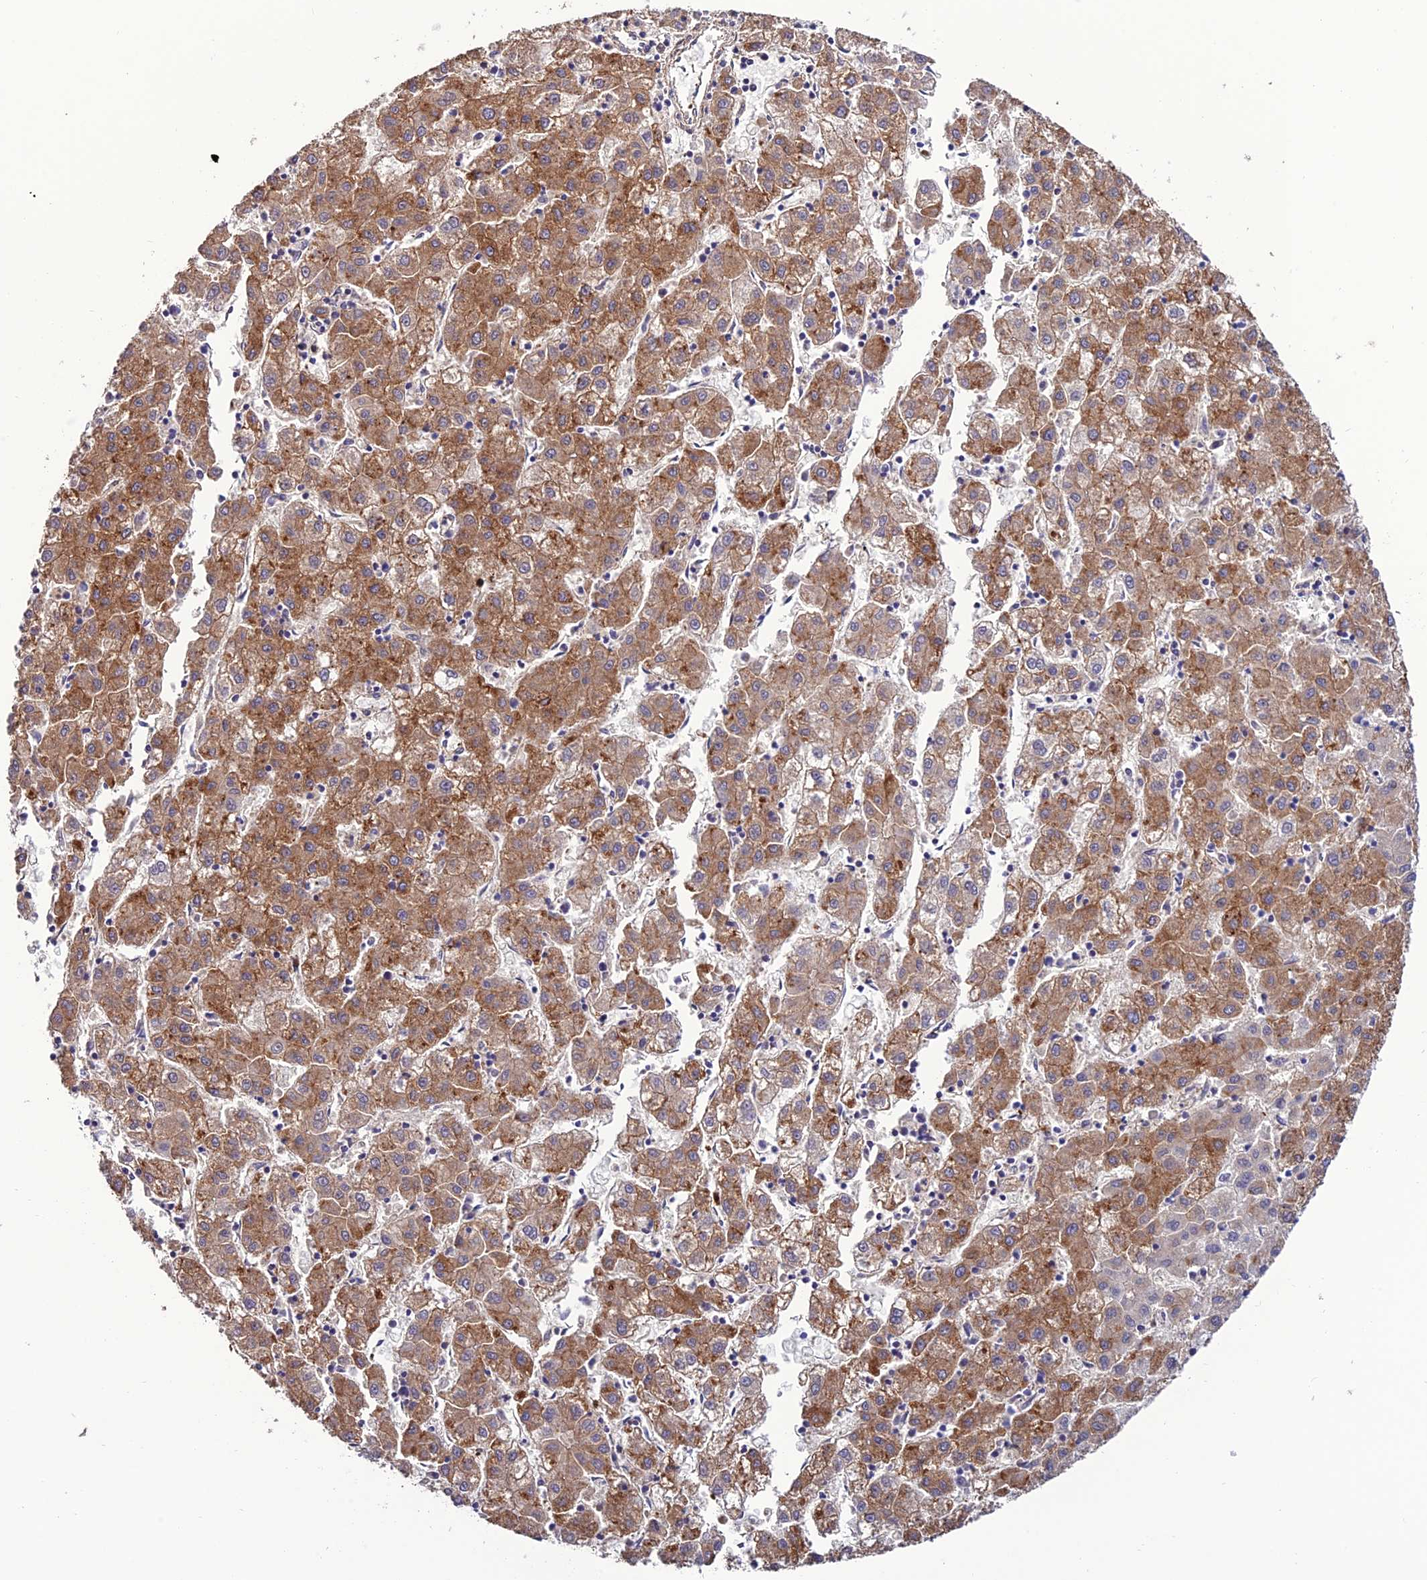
{"staining": {"intensity": "moderate", "quantity": ">75%", "location": "cytoplasmic/membranous"}, "tissue": "liver cancer", "cell_type": "Tumor cells", "image_type": "cancer", "snomed": [{"axis": "morphology", "description": "Carcinoma, Hepatocellular, NOS"}, {"axis": "topography", "description": "Liver"}], "caption": "Immunohistochemistry (IHC) (DAB) staining of human liver cancer reveals moderate cytoplasmic/membranous protein positivity in about >75% of tumor cells.", "gene": "REX1BD", "patient": {"sex": "male", "age": 72}}